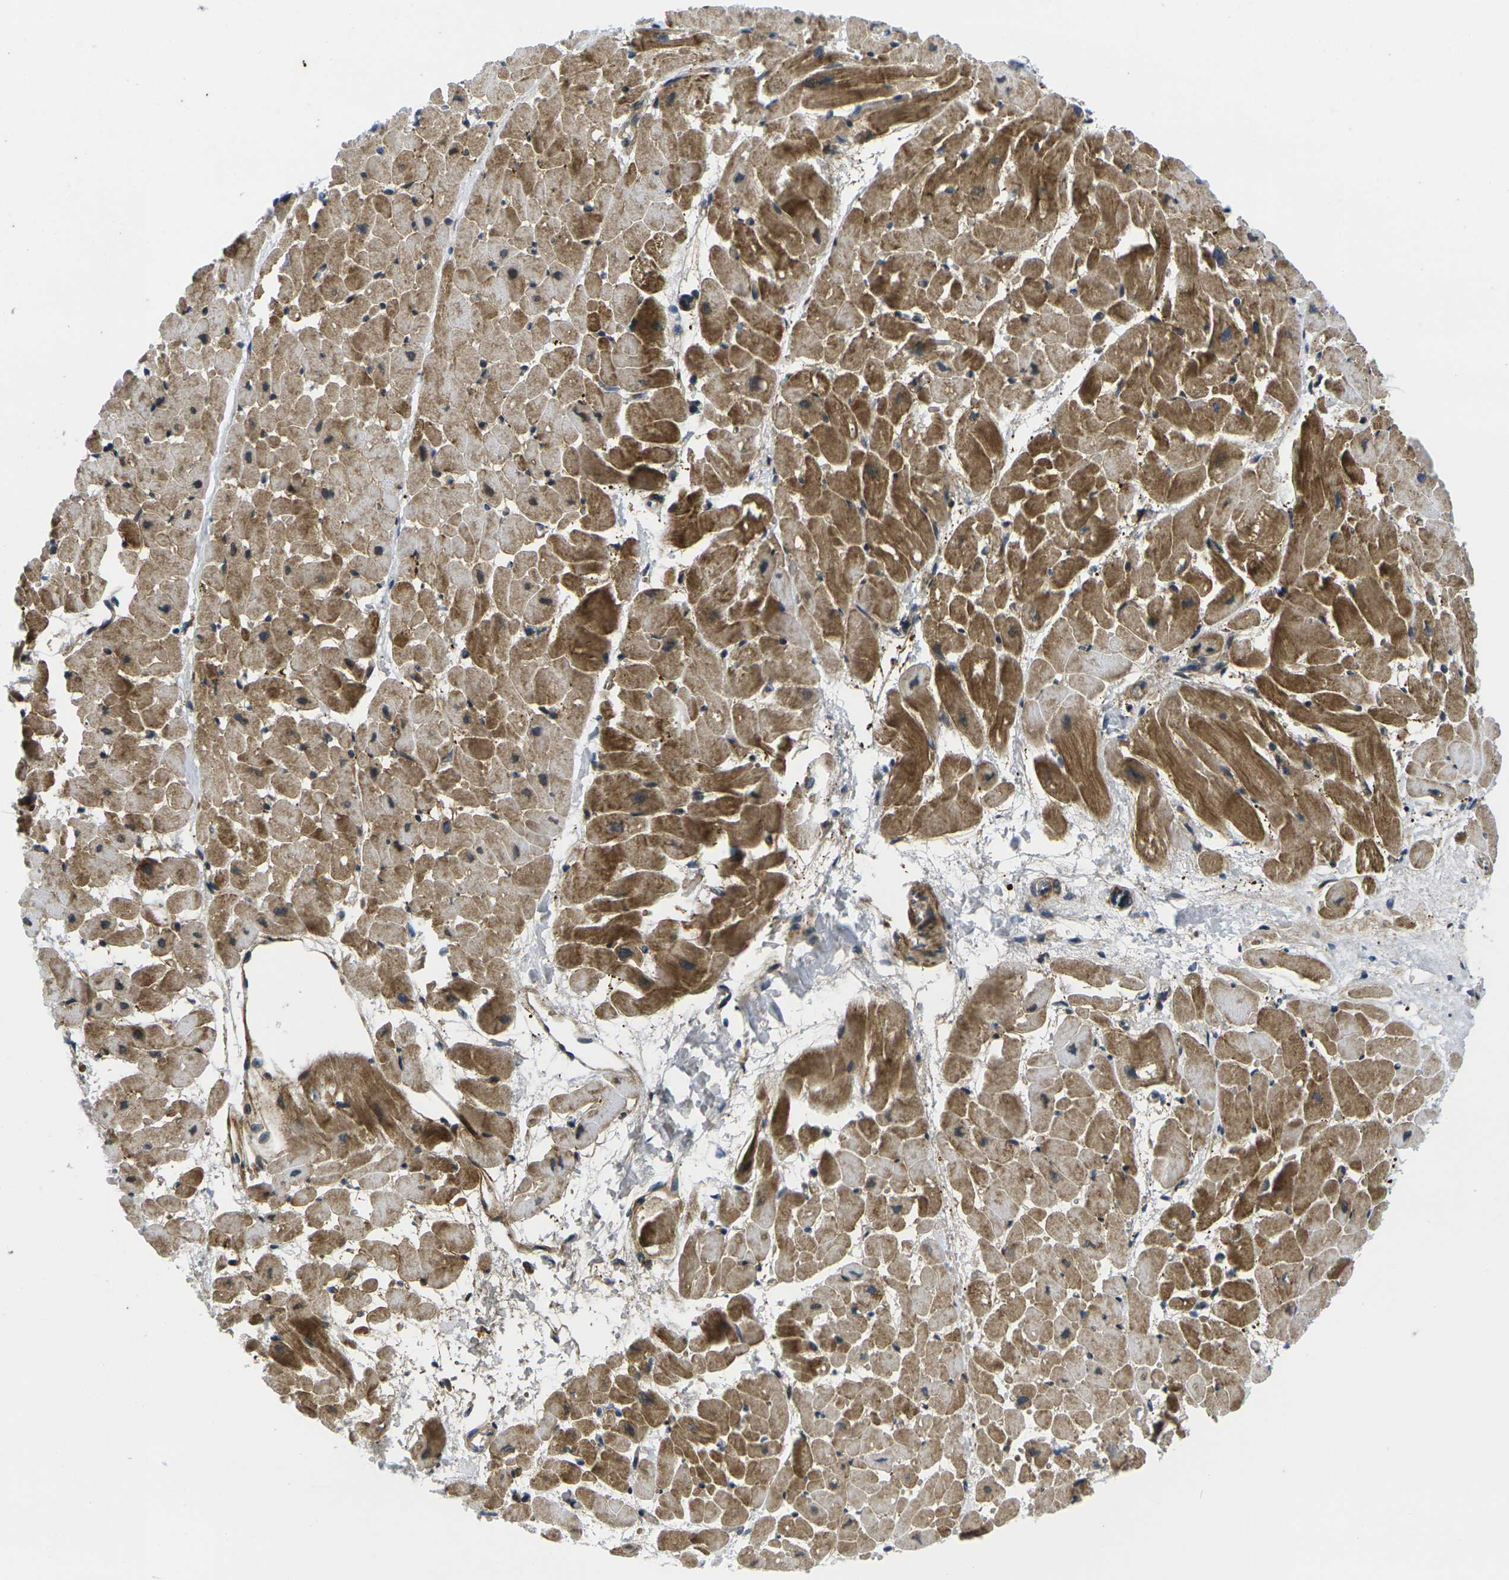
{"staining": {"intensity": "moderate", "quantity": ">75%", "location": "cytoplasmic/membranous"}, "tissue": "heart muscle", "cell_type": "Cardiomyocytes", "image_type": "normal", "snomed": [{"axis": "morphology", "description": "Normal tissue, NOS"}, {"axis": "topography", "description": "Heart"}], "caption": "Immunohistochemical staining of benign heart muscle displays >75% levels of moderate cytoplasmic/membranous protein positivity in approximately >75% of cardiomyocytes.", "gene": "ROBO2", "patient": {"sex": "male", "age": 45}}